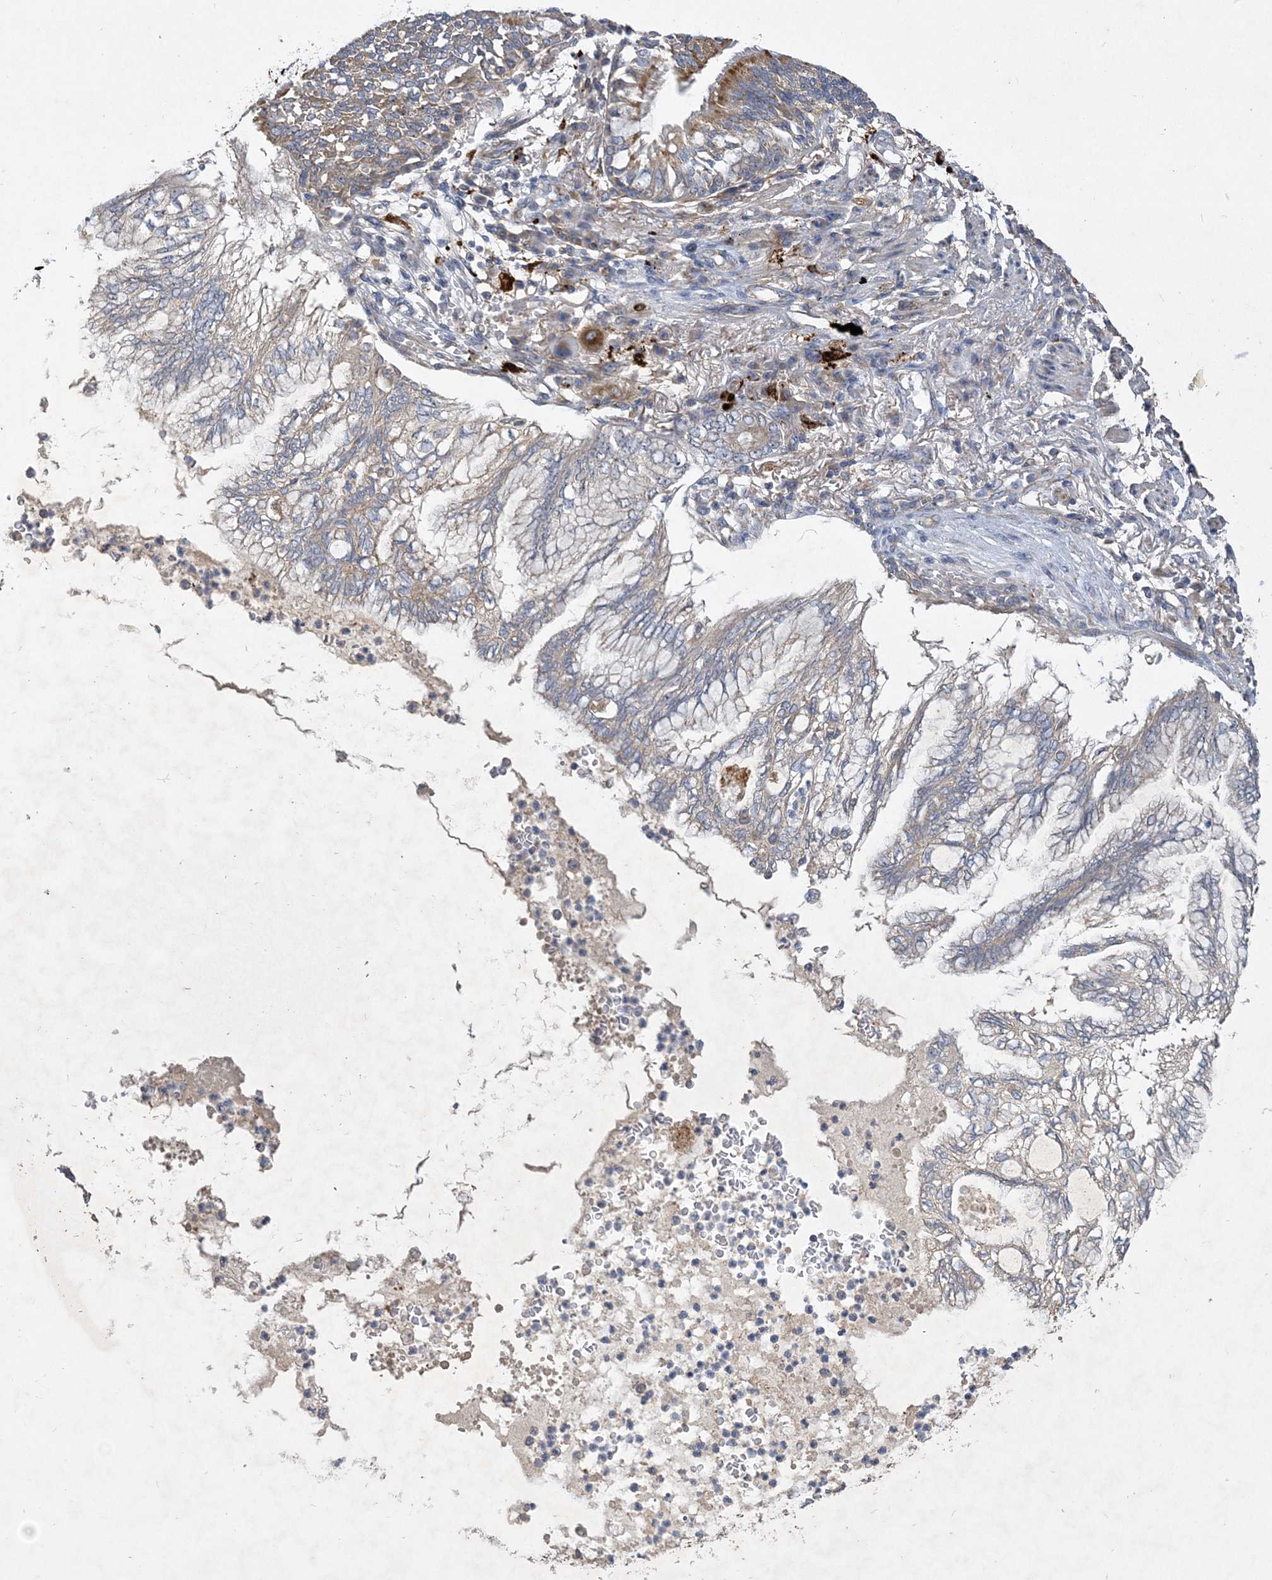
{"staining": {"intensity": "negative", "quantity": "none", "location": "none"}, "tissue": "lung cancer", "cell_type": "Tumor cells", "image_type": "cancer", "snomed": [{"axis": "morphology", "description": "Adenocarcinoma, NOS"}, {"axis": "topography", "description": "Lung"}], "caption": "DAB (3,3'-diaminobenzidine) immunohistochemical staining of adenocarcinoma (lung) shows no significant expression in tumor cells. (DAB immunohistochemistry, high magnification).", "gene": "FEZ2", "patient": {"sex": "female", "age": 70}}